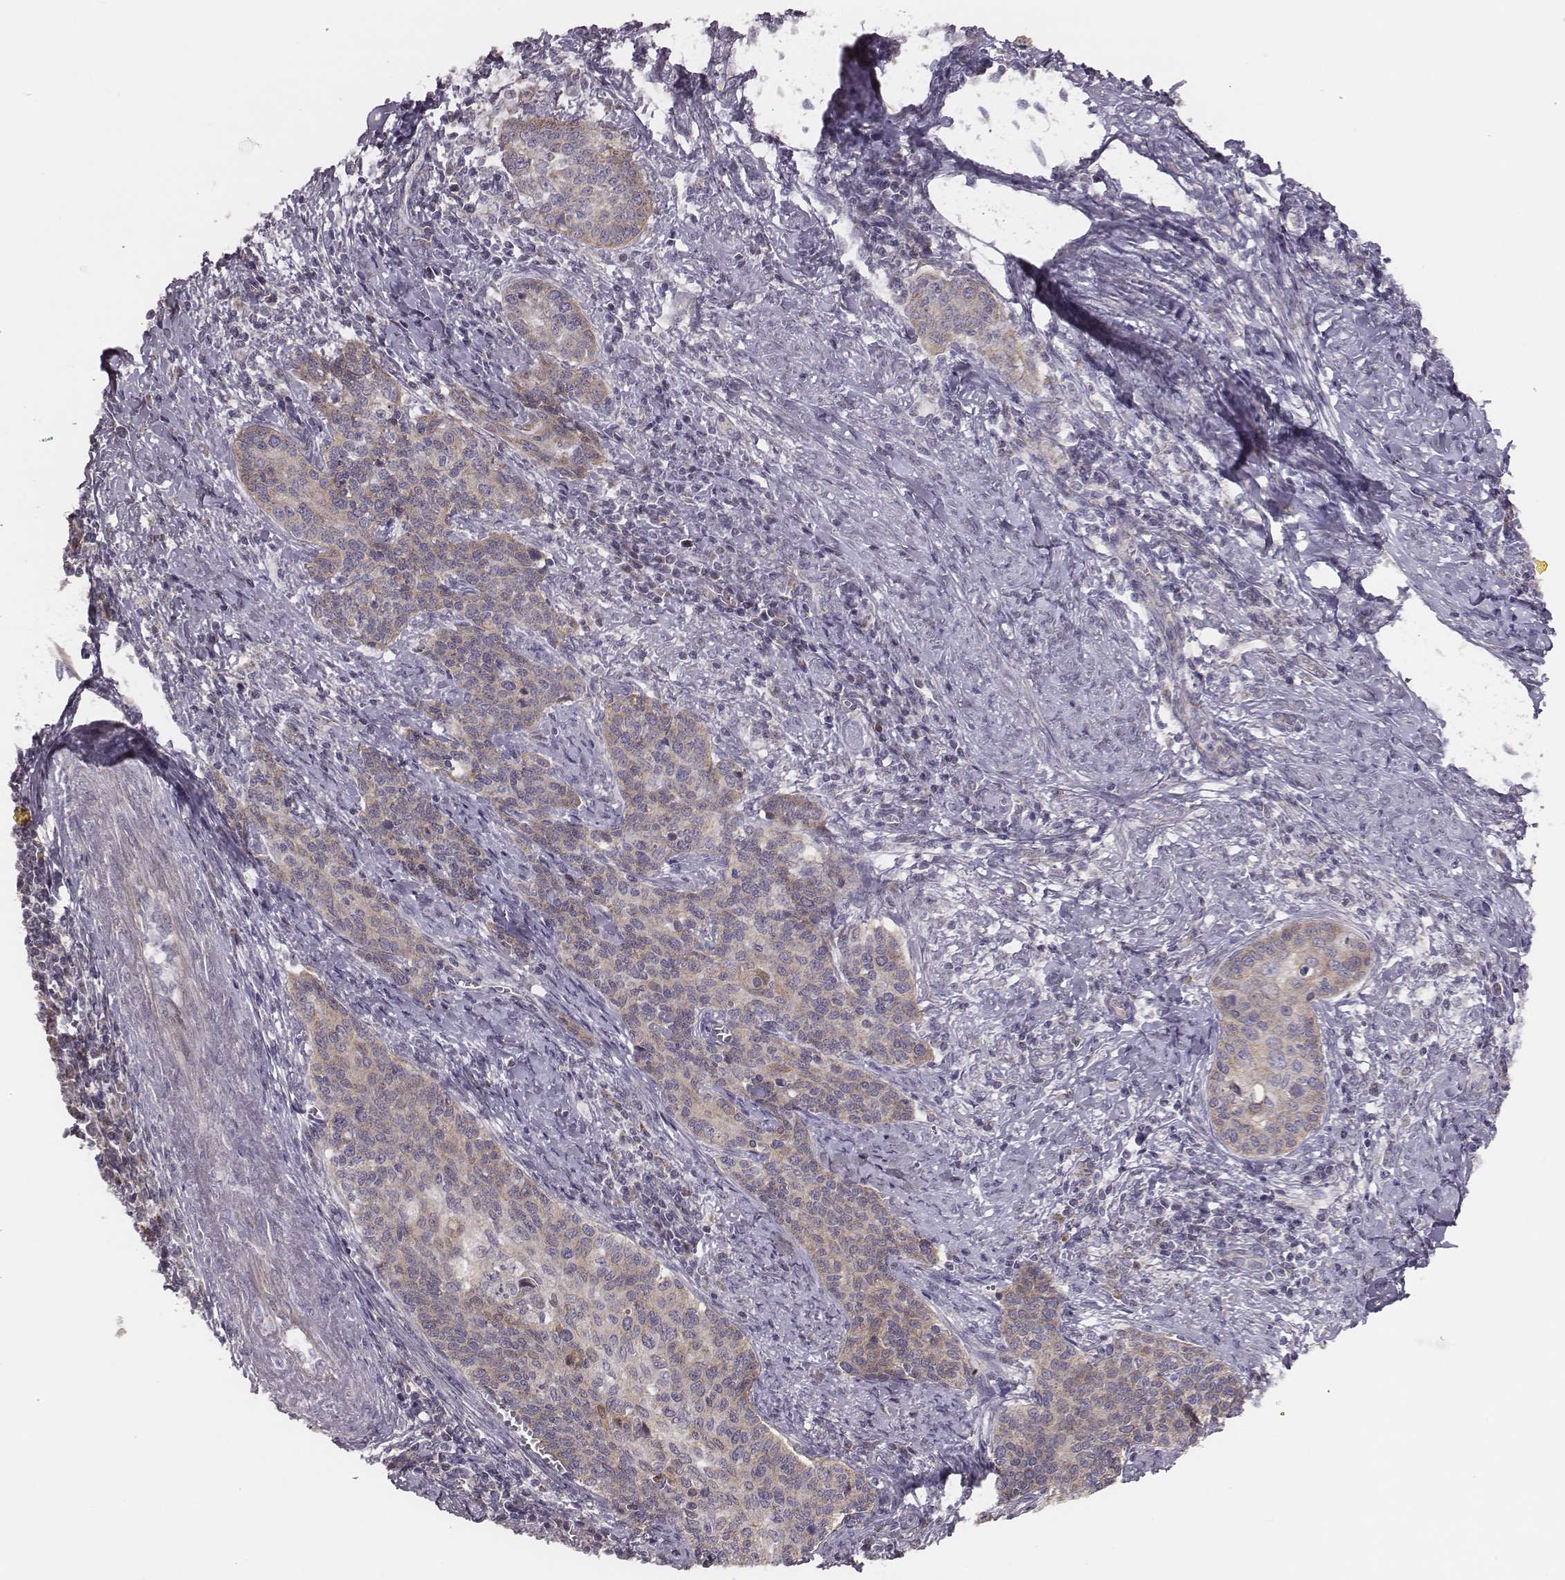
{"staining": {"intensity": "weak", "quantity": ">75%", "location": "cytoplasmic/membranous"}, "tissue": "cervical cancer", "cell_type": "Tumor cells", "image_type": "cancer", "snomed": [{"axis": "morphology", "description": "Squamous cell carcinoma, NOS"}, {"axis": "topography", "description": "Cervix"}], "caption": "This histopathology image shows immunohistochemistry staining of squamous cell carcinoma (cervical), with low weak cytoplasmic/membranous staining in approximately >75% of tumor cells.", "gene": "HAVCR1", "patient": {"sex": "female", "age": 39}}